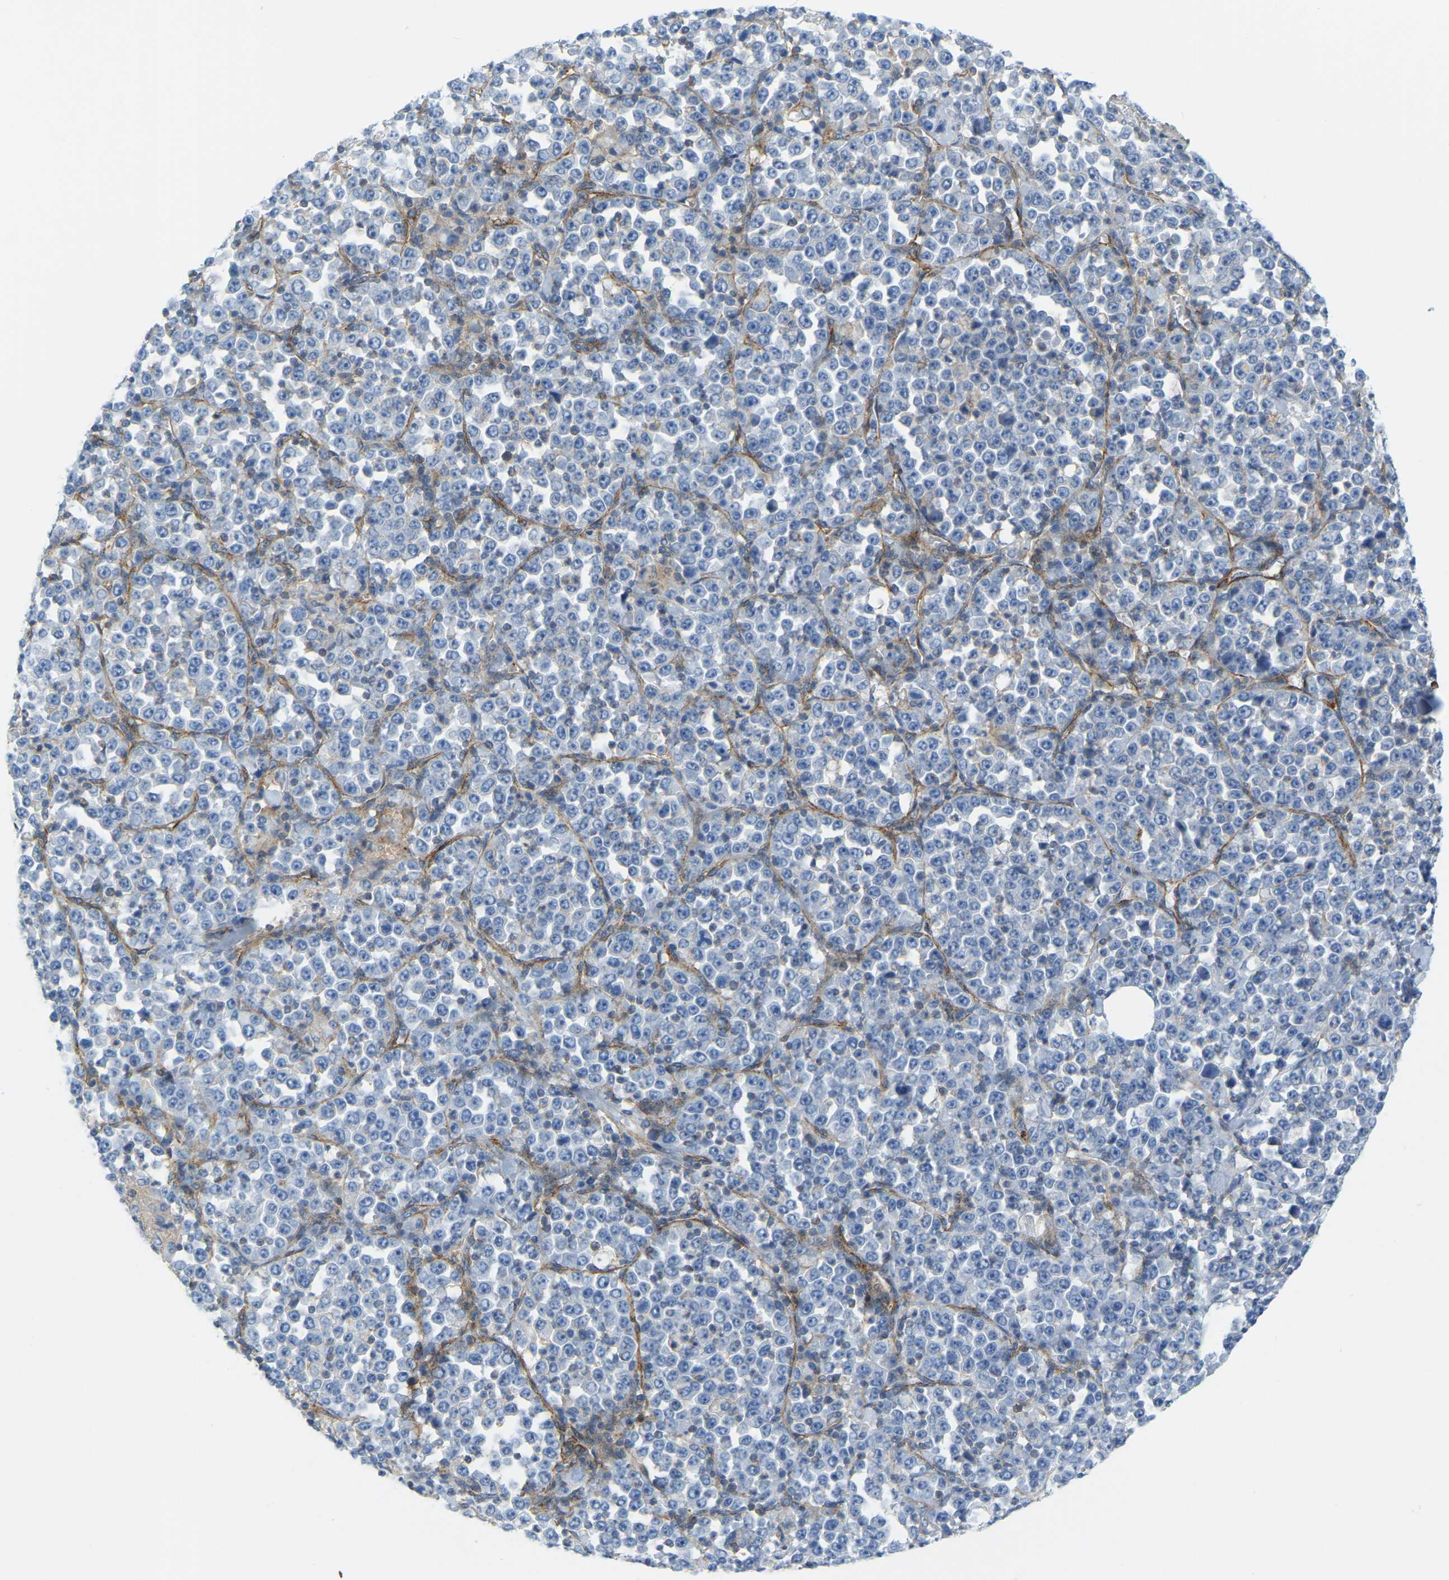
{"staining": {"intensity": "weak", "quantity": "<25%", "location": "cytoplasmic/membranous"}, "tissue": "stomach cancer", "cell_type": "Tumor cells", "image_type": "cancer", "snomed": [{"axis": "morphology", "description": "Normal tissue, NOS"}, {"axis": "morphology", "description": "Adenocarcinoma, NOS"}, {"axis": "topography", "description": "Stomach, upper"}, {"axis": "topography", "description": "Stomach"}], "caption": "Tumor cells show no significant protein positivity in adenocarcinoma (stomach).", "gene": "MYL3", "patient": {"sex": "male", "age": 59}}